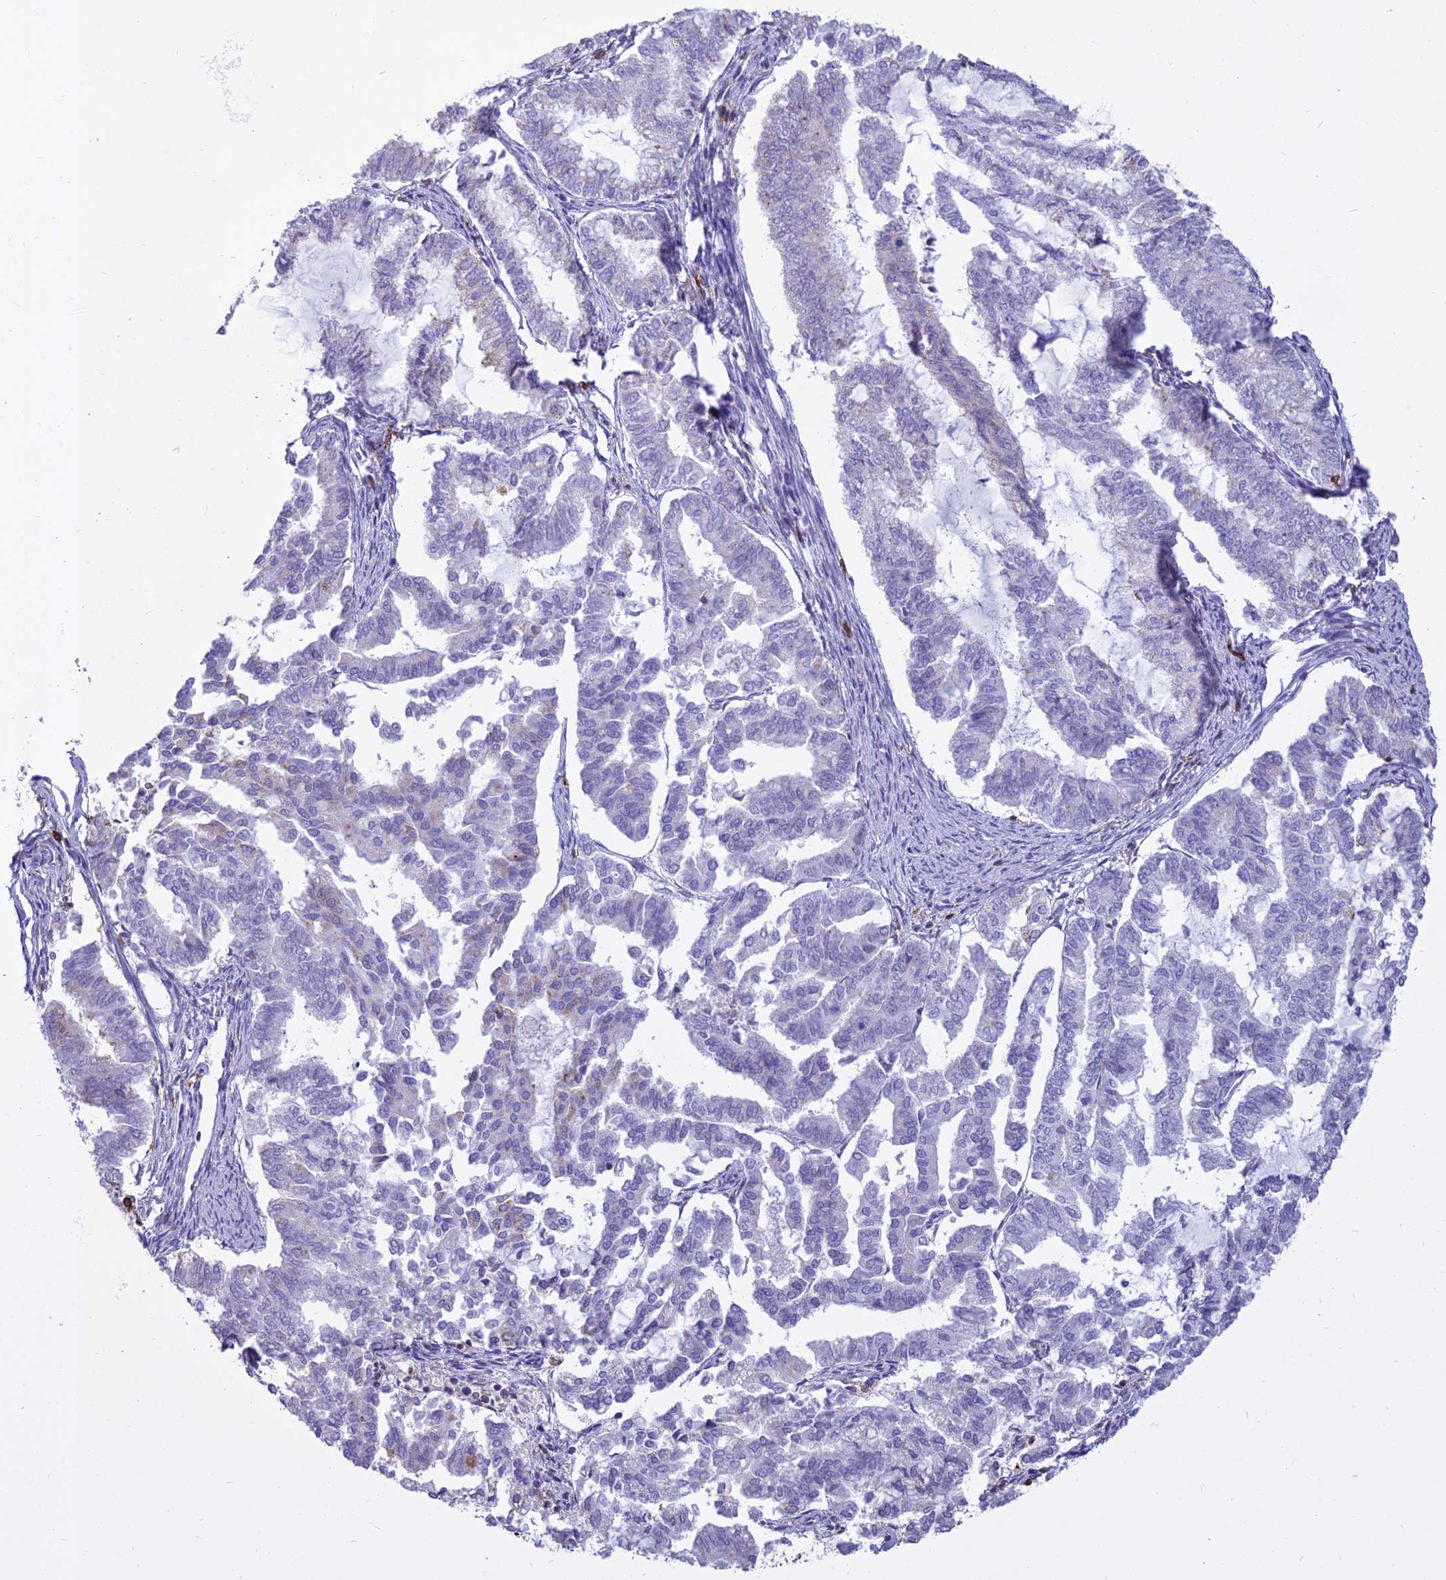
{"staining": {"intensity": "negative", "quantity": "none", "location": "none"}, "tissue": "endometrial cancer", "cell_type": "Tumor cells", "image_type": "cancer", "snomed": [{"axis": "morphology", "description": "Adenocarcinoma, NOS"}, {"axis": "topography", "description": "Endometrium"}], "caption": "Adenocarcinoma (endometrial) was stained to show a protein in brown. There is no significant staining in tumor cells.", "gene": "CD5", "patient": {"sex": "female", "age": 79}}